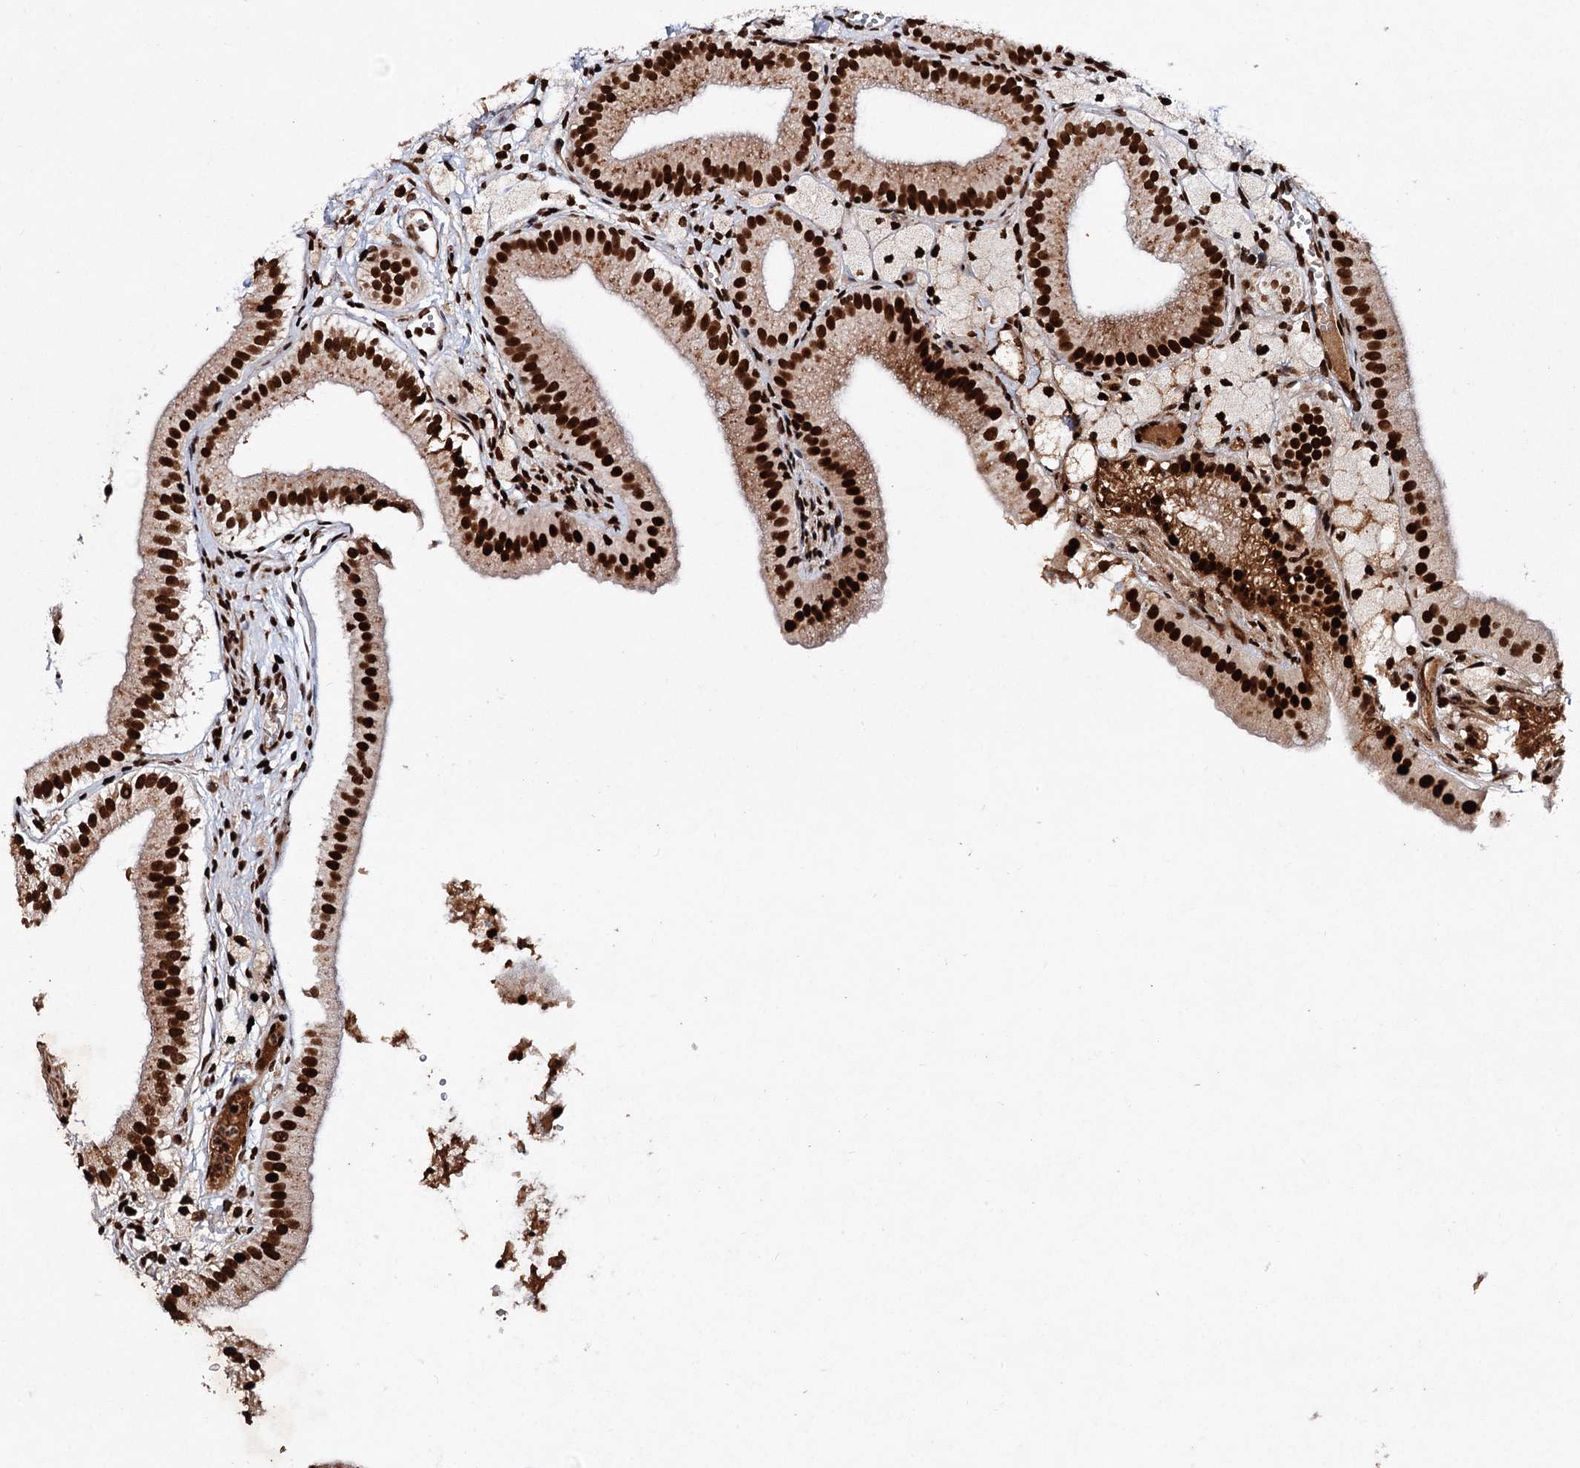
{"staining": {"intensity": "strong", "quantity": ">75%", "location": "nuclear"}, "tissue": "gallbladder", "cell_type": "Glandular cells", "image_type": "normal", "snomed": [{"axis": "morphology", "description": "Normal tissue, NOS"}, {"axis": "topography", "description": "Gallbladder"}], "caption": "Gallbladder stained with a brown dye demonstrates strong nuclear positive positivity in approximately >75% of glandular cells.", "gene": "MATR3", "patient": {"sex": "male", "age": 55}}